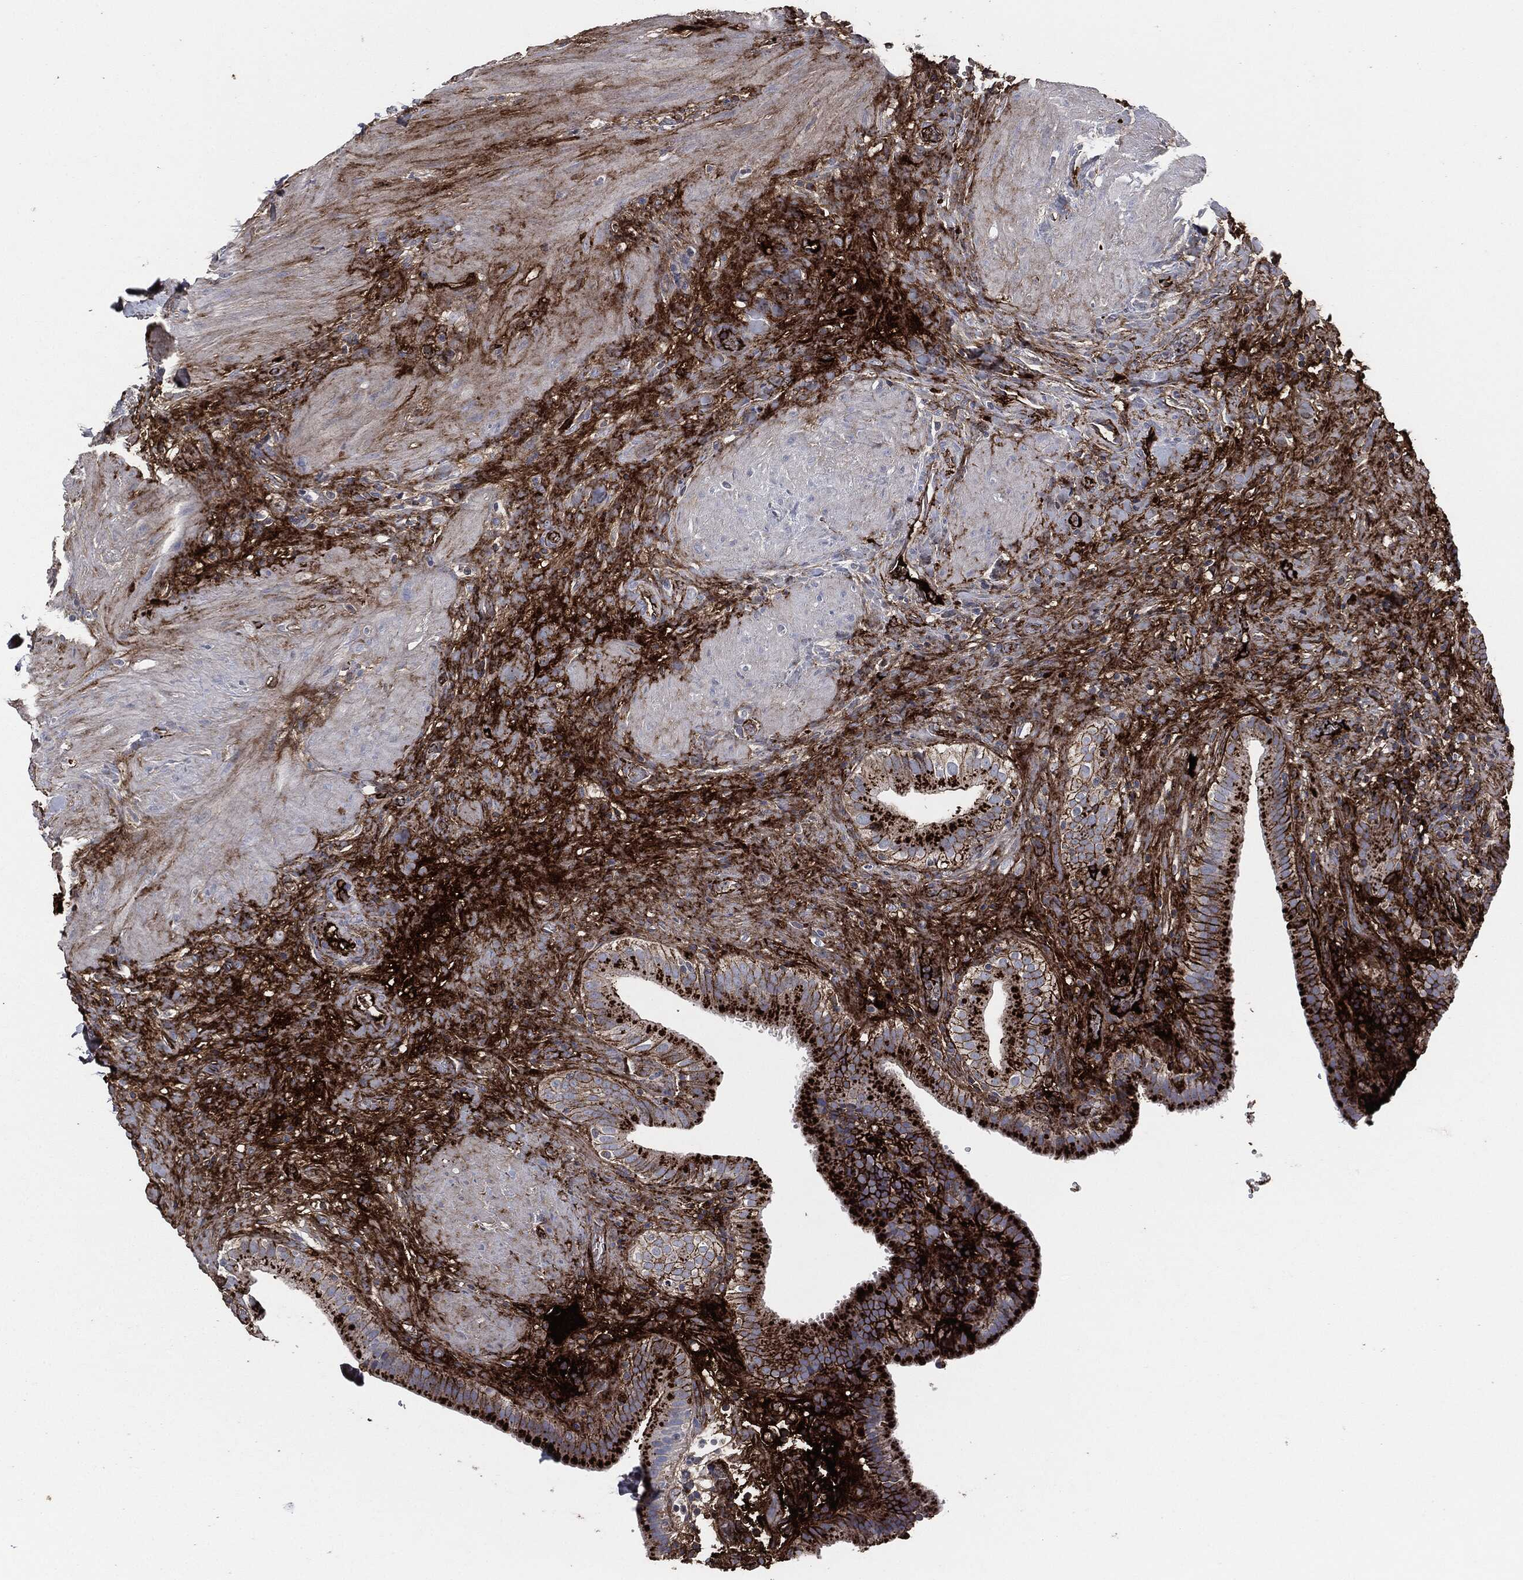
{"staining": {"intensity": "strong", "quantity": "25%-75%", "location": "cytoplasmic/membranous"}, "tissue": "gallbladder", "cell_type": "Glandular cells", "image_type": "normal", "snomed": [{"axis": "morphology", "description": "Normal tissue, NOS"}, {"axis": "topography", "description": "Gallbladder"}], "caption": "This histopathology image shows benign gallbladder stained with immunohistochemistry (IHC) to label a protein in brown. The cytoplasmic/membranous of glandular cells show strong positivity for the protein. Nuclei are counter-stained blue.", "gene": "APOB", "patient": {"sex": "male", "age": 62}}